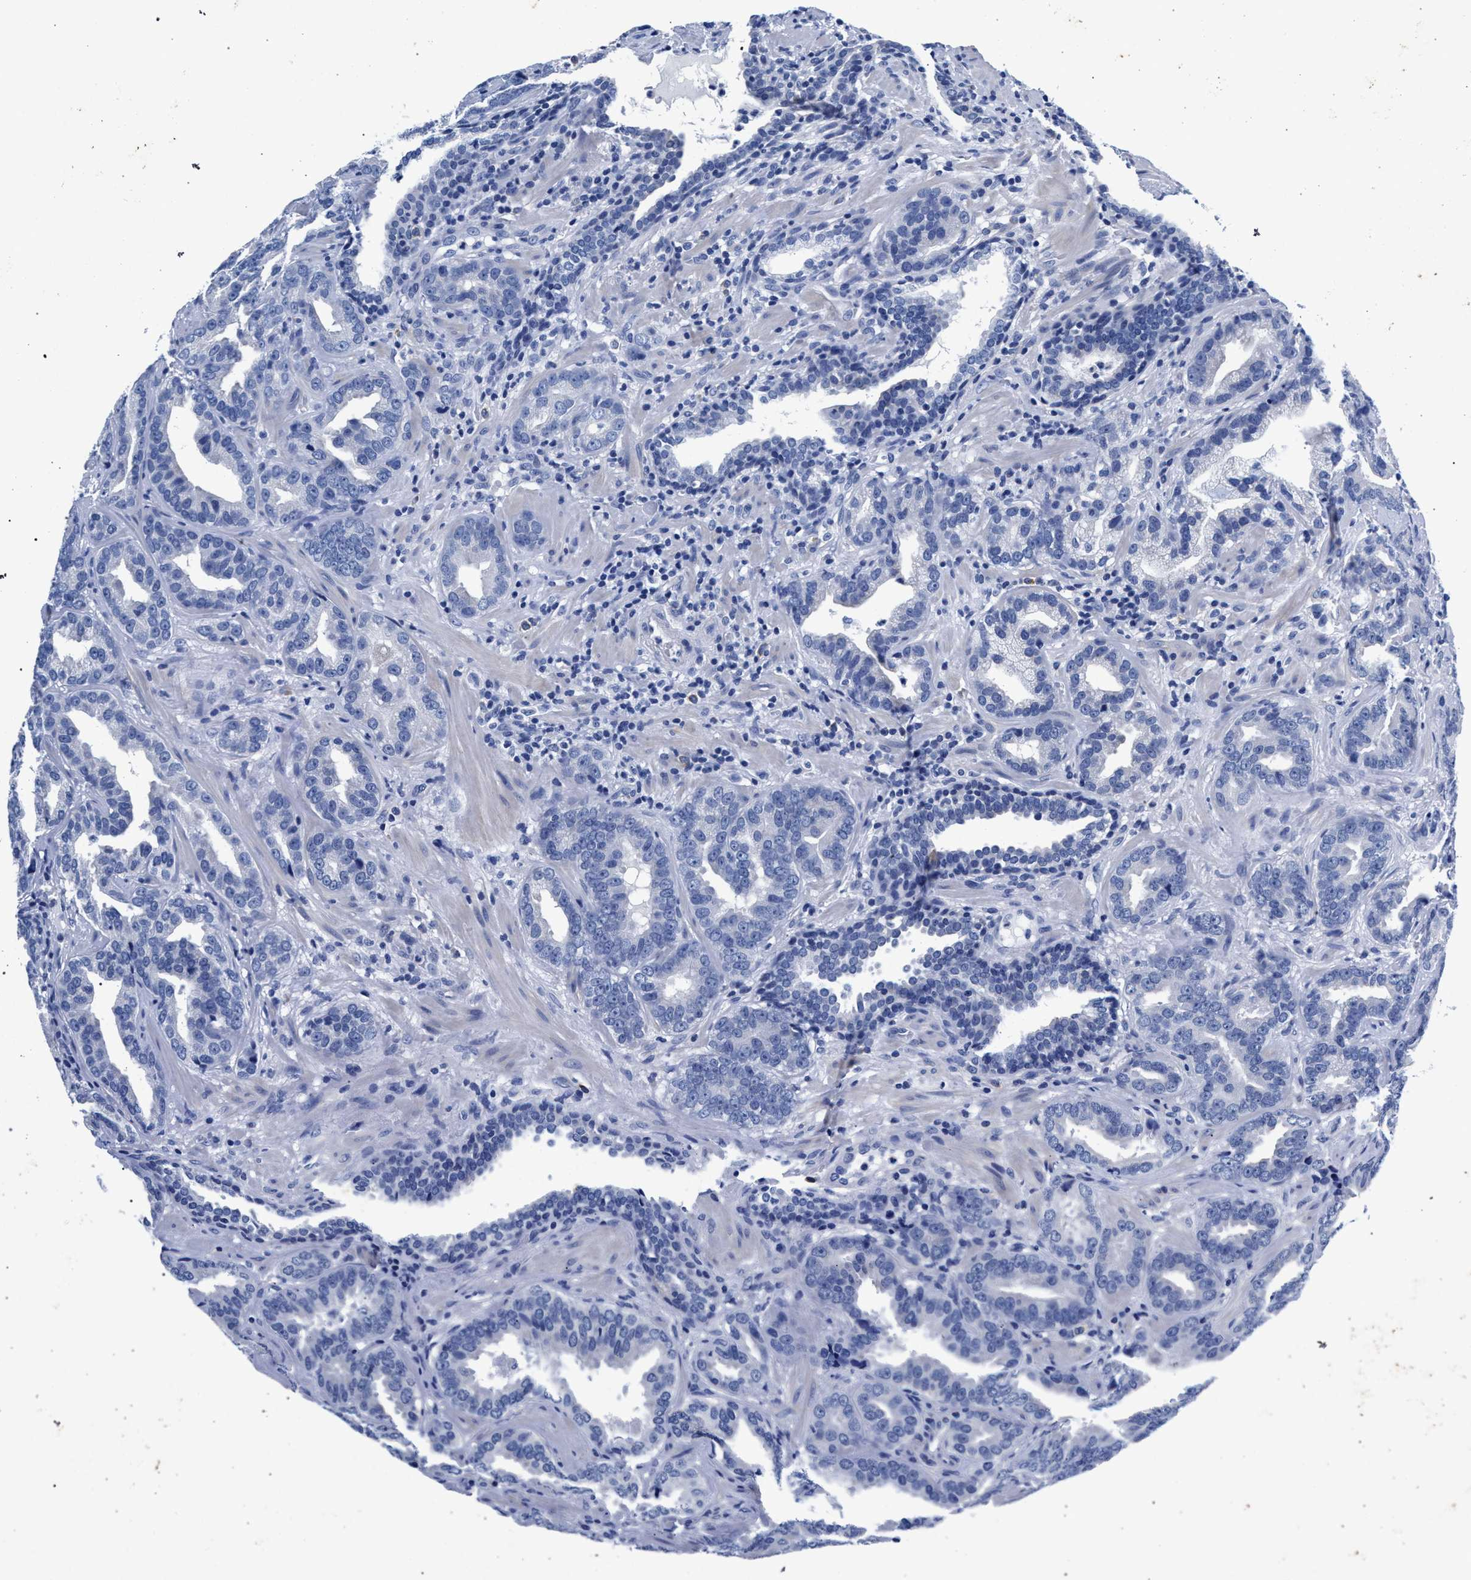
{"staining": {"intensity": "negative", "quantity": "none", "location": "none"}, "tissue": "prostate cancer", "cell_type": "Tumor cells", "image_type": "cancer", "snomed": [{"axis": "morphology", "description": "Adenocarcinoma, Low grade"}, {"axis": "topography", "description": "Prostate"}], "caption": "Histopathology image shows no protein expression in tumor cells of prostate adenocarcinoma (low-grade) tissue. Brightfield microscopy of immunohistochemistry (IHC) stained with DAB (brown) and hematoxylin (blue), captured at high magnification.", "gene": "AKAP4", "patient": {"sex": "male", "age": 59}}